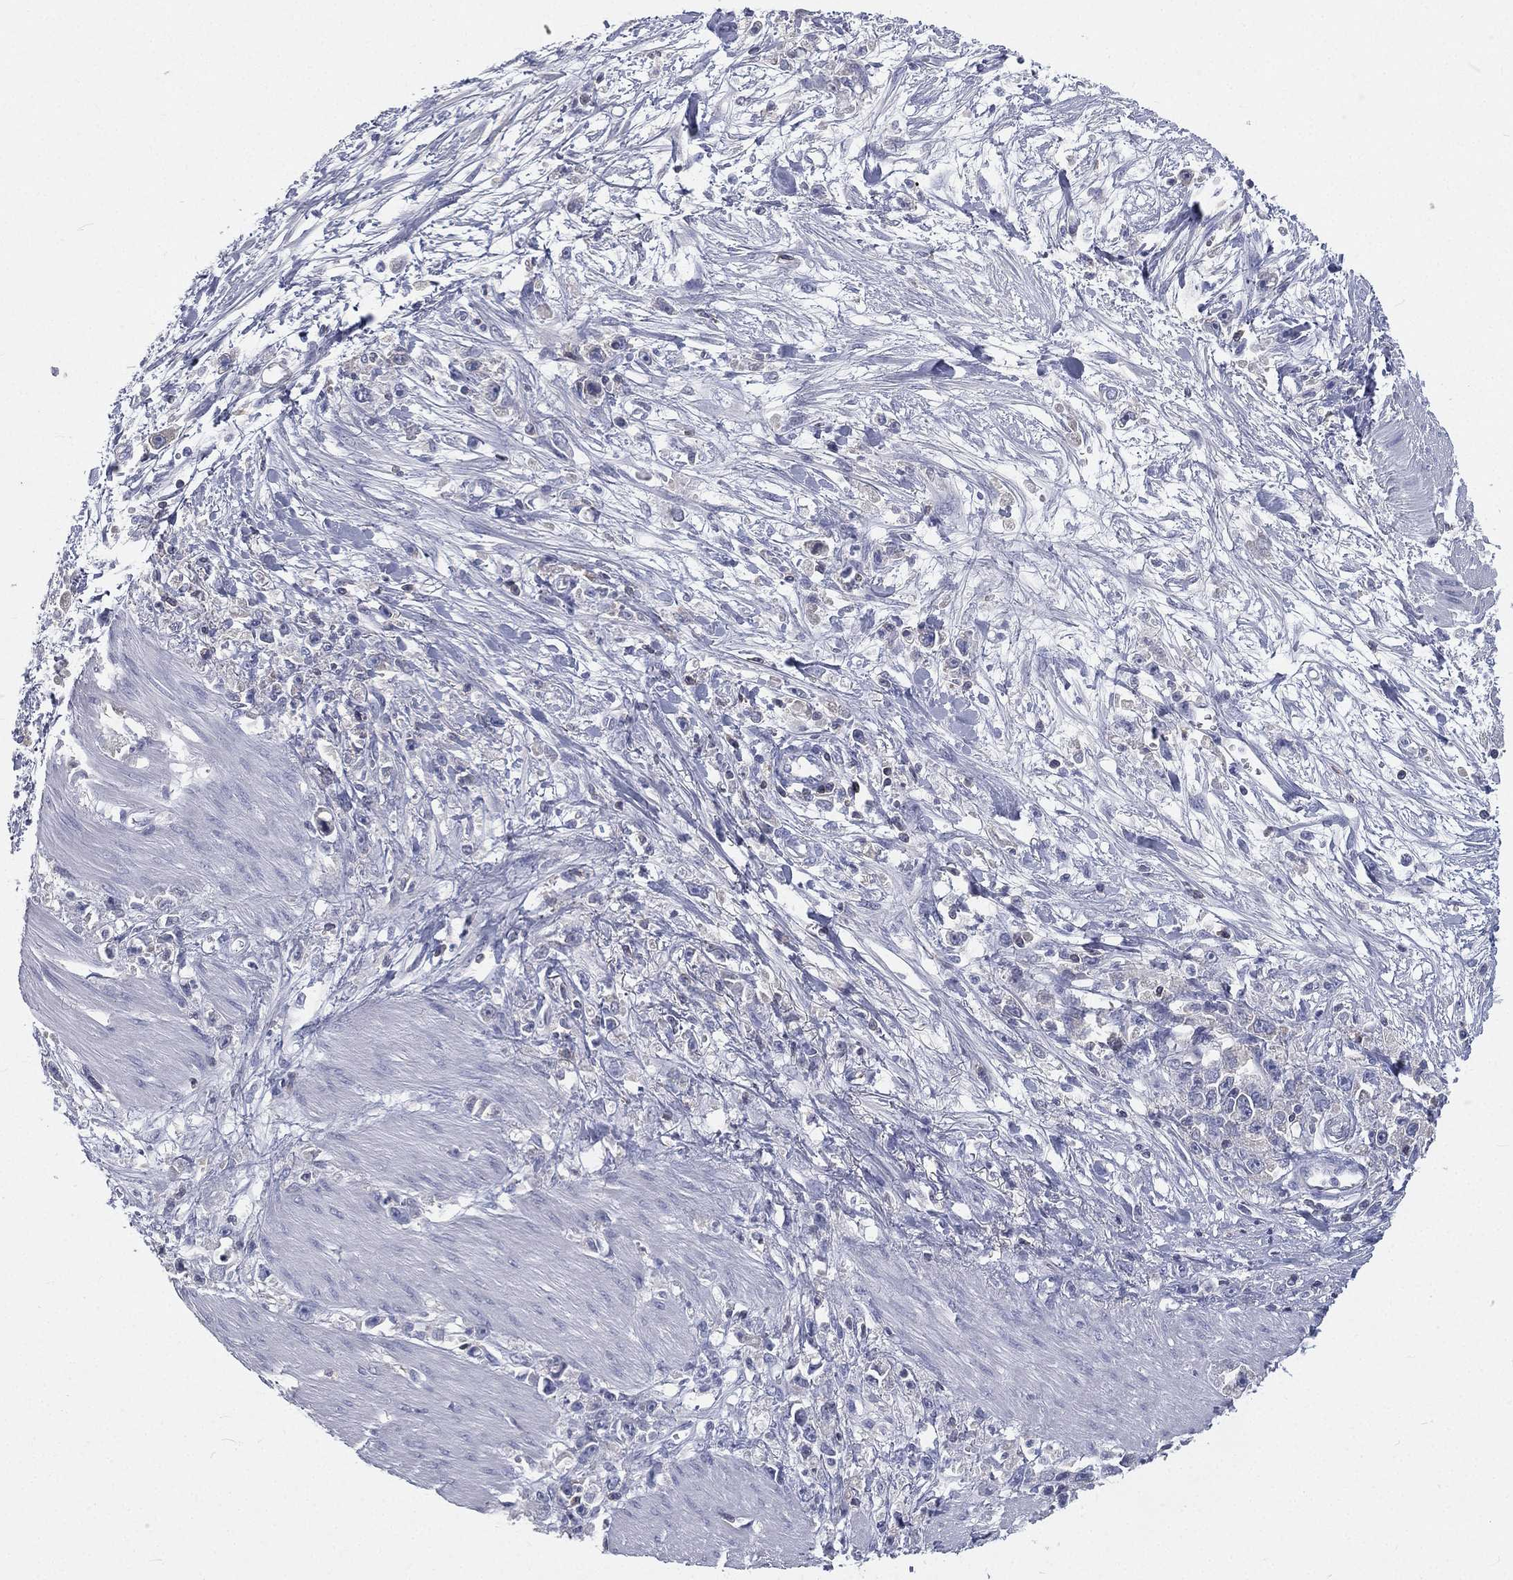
{"staining": {"intensity": "negative", "quantity": "none", "location": "none"}, "tissue": "stomach cancer", "cell_type": "Tumor cells", "image_type": "cancer", "snomed": [{"axis": "morphology", "description": "Adenocarcinoma, NOS"}, {"axis": "topography", "description": "Stomach"}], "caption": "A high-resolution histopathology image shows immunohistochemistry (IHC) staining of stomach adenocarcinoma, which displays no significant staining in tumor cells.", "gene": "CD3D", "patient": {"sex": "female", "age": 59}}